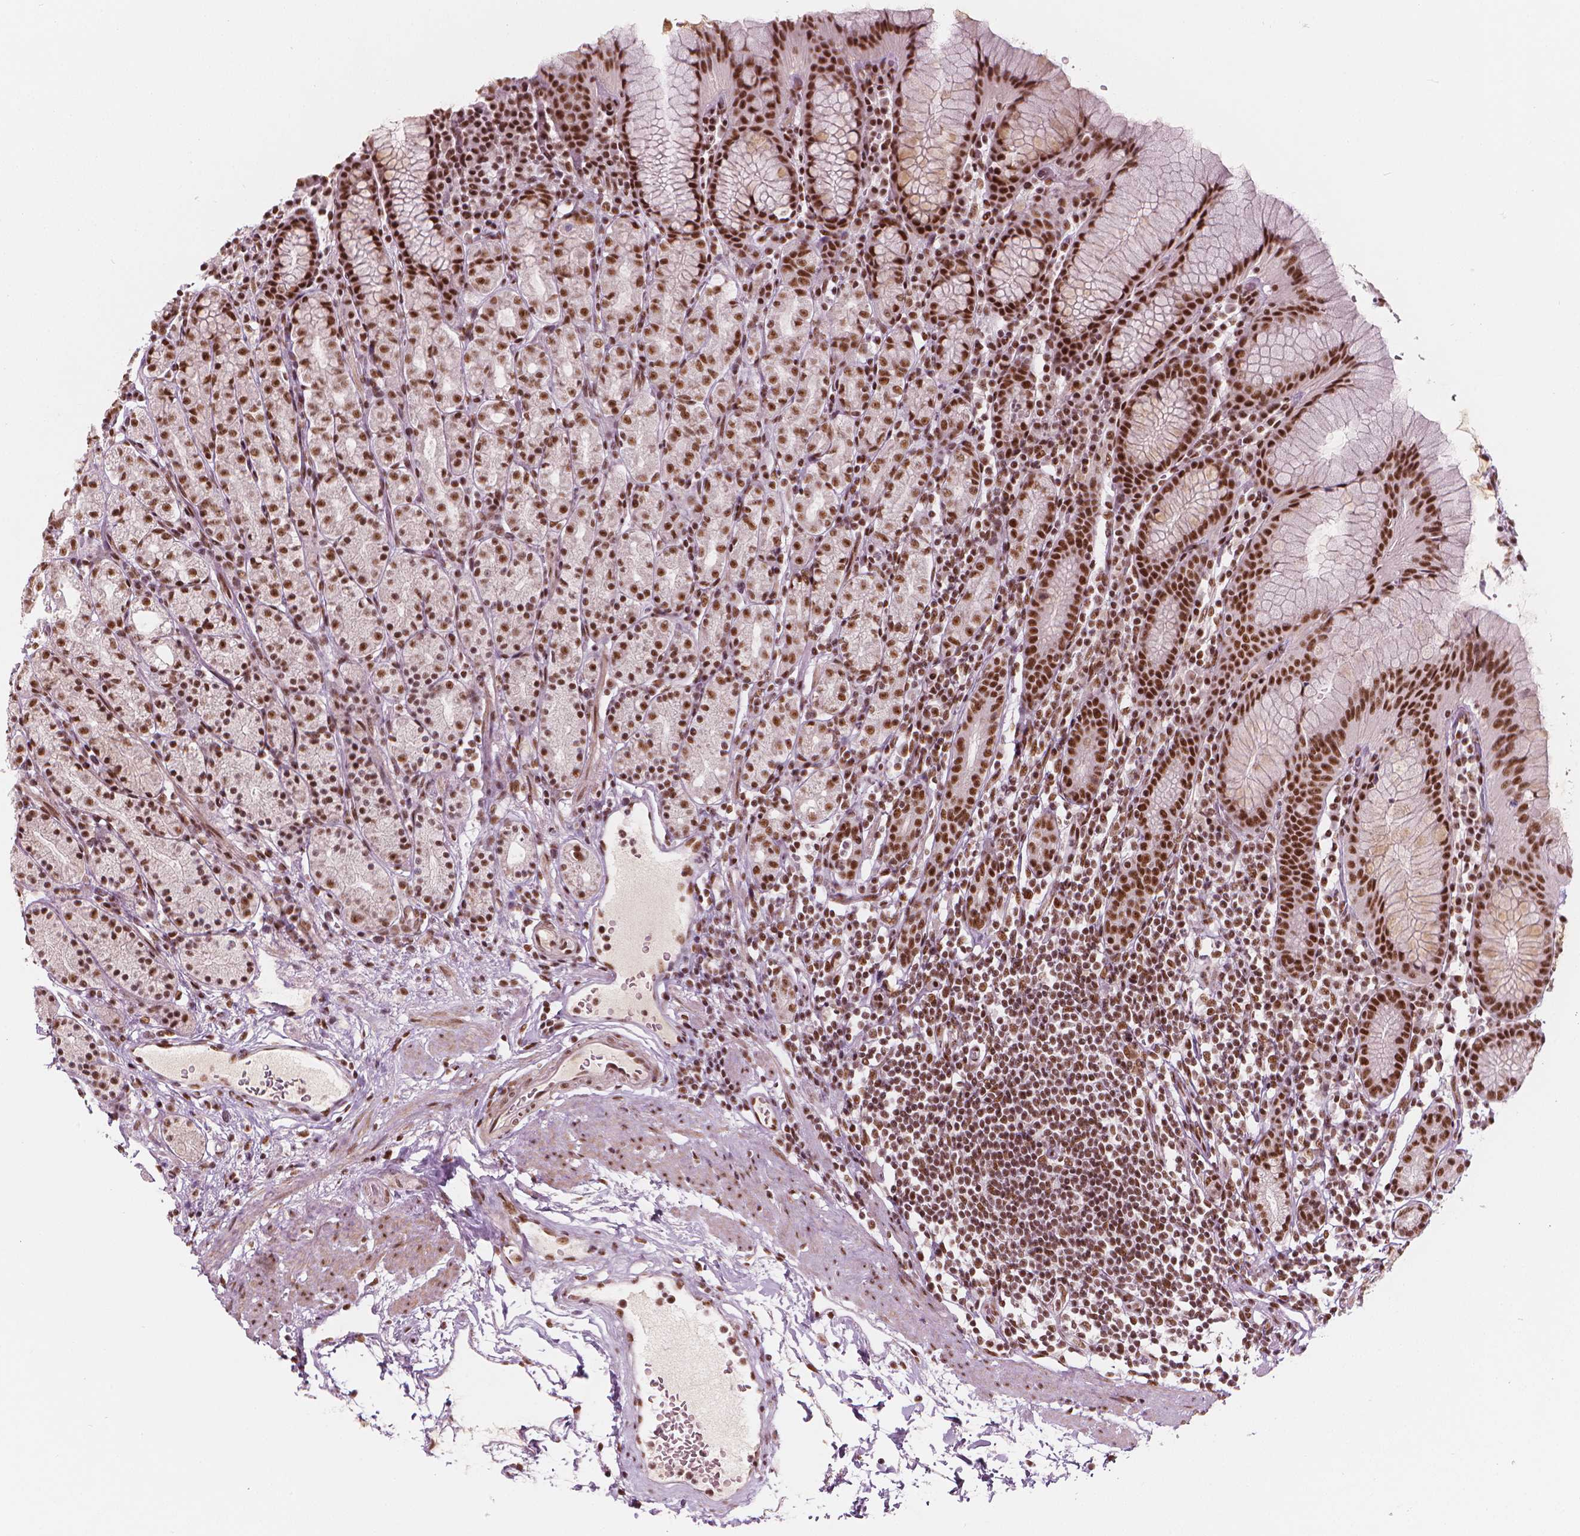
{"staining": {"intensity": "strong", "quantity": ">75%", "location": "nuclear"}, "tissue": "stomach", "cell_type": "Glandular cells", "image_type": "normal", "snomed": [{"axis": "morphology", "description": "Normal tissue, NOS"}, {"axis": "topography", "description": "Stomach, upper"}, {"axis": "topography", "description": "Stomach"}], "caption": "IHC of unremarkable human stomach demonstrates high levels of strong nuclear expression in about >75% of glandular cells.", "gene": "ELF2", "patient": {"sex": "male", "age": 62}}